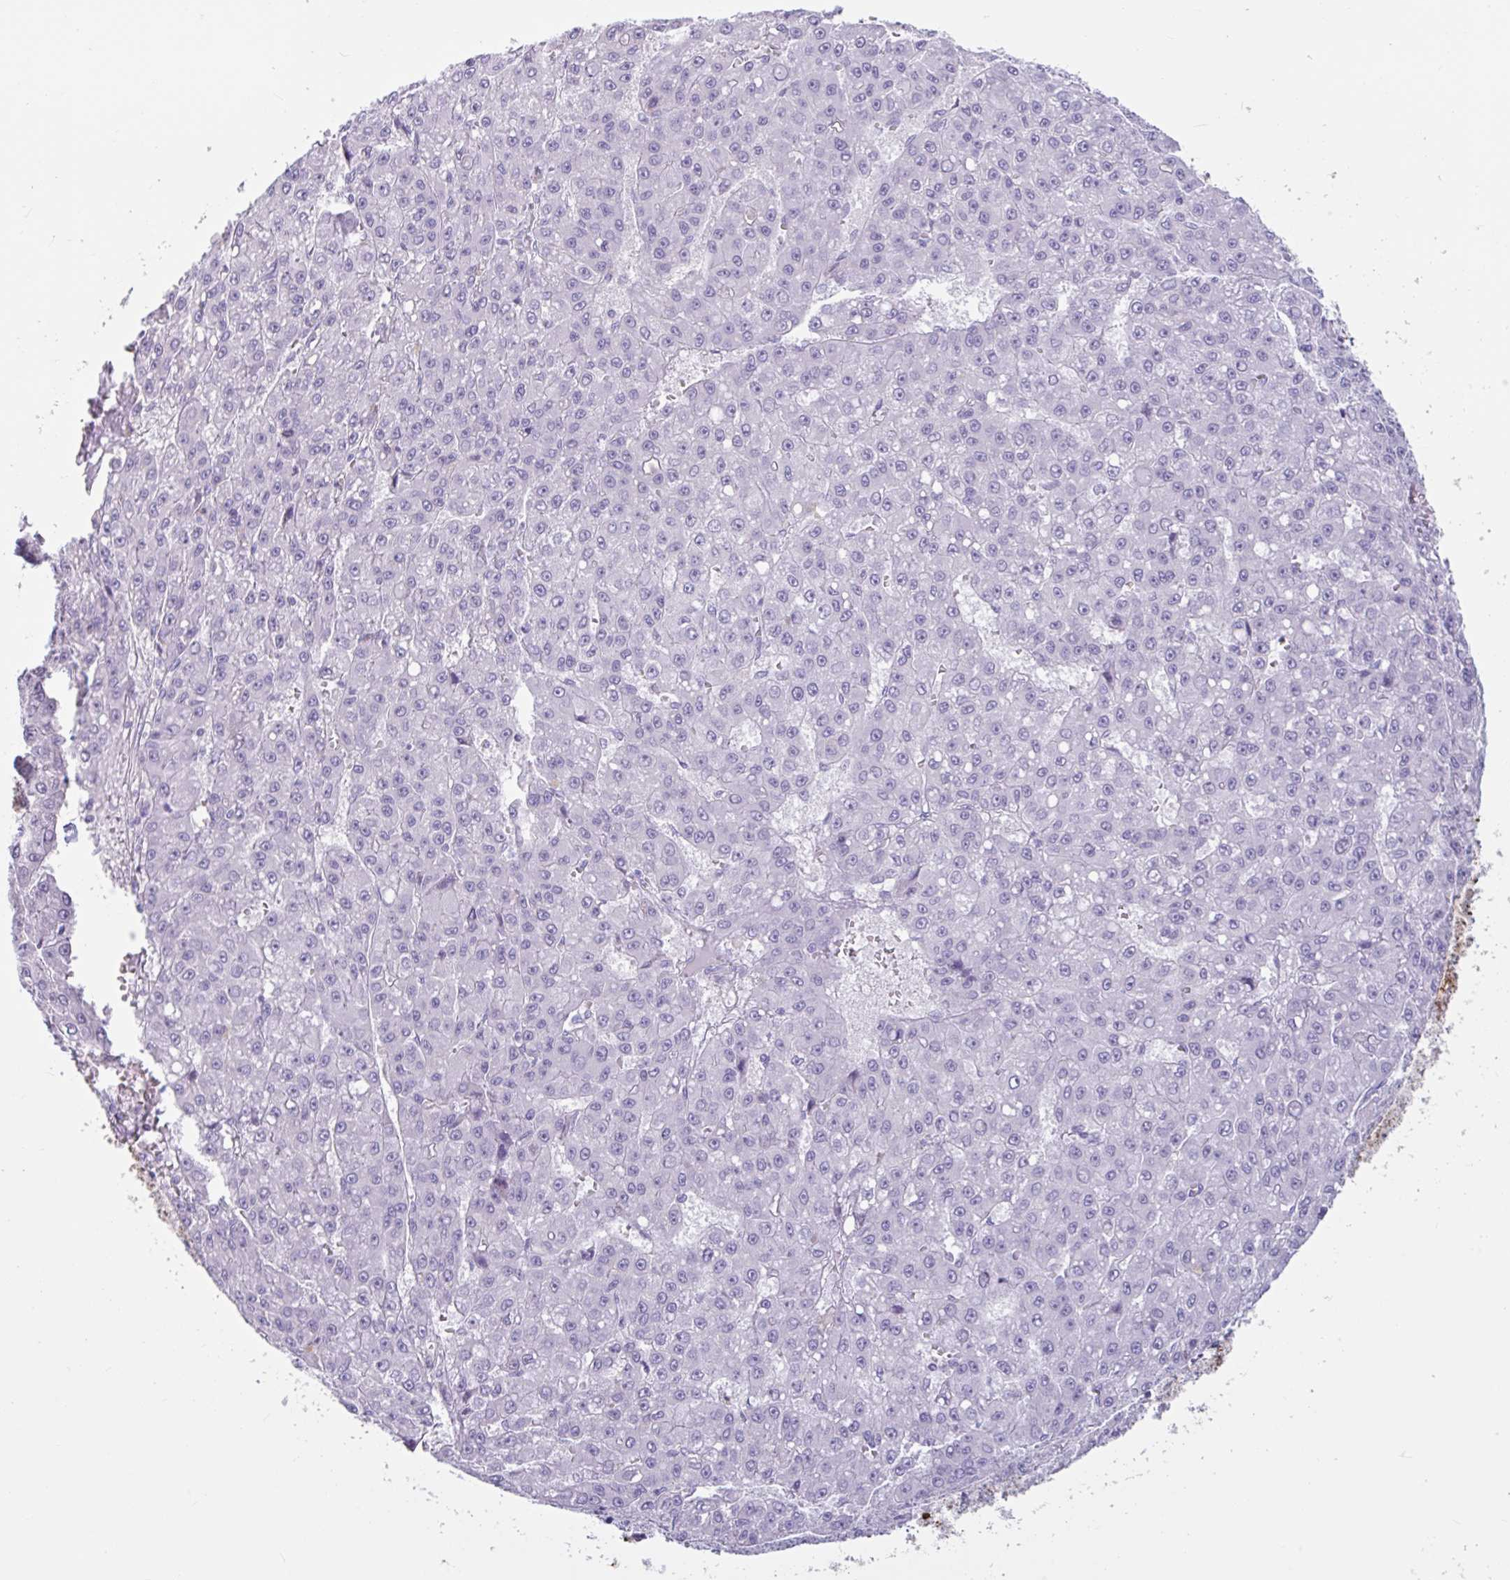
{"staining": {"intensity": "negative", "quantity": "none", "location": "none"}, "tissue": "liver cancer", "cell_type": "Tumor cells", "image_type": "cancer", "snomed": [{"axis": "morphology", "description": "Carcinoma, Hepatocellular, NOS"}, {"axis": "topography", "description": "Liver"}], "caption": "Tumor cells show no significant protein staining in liver hepatocellular carcinoma.", "gene": "CTSE", "patient": {"sex": "male", "age": 70}}